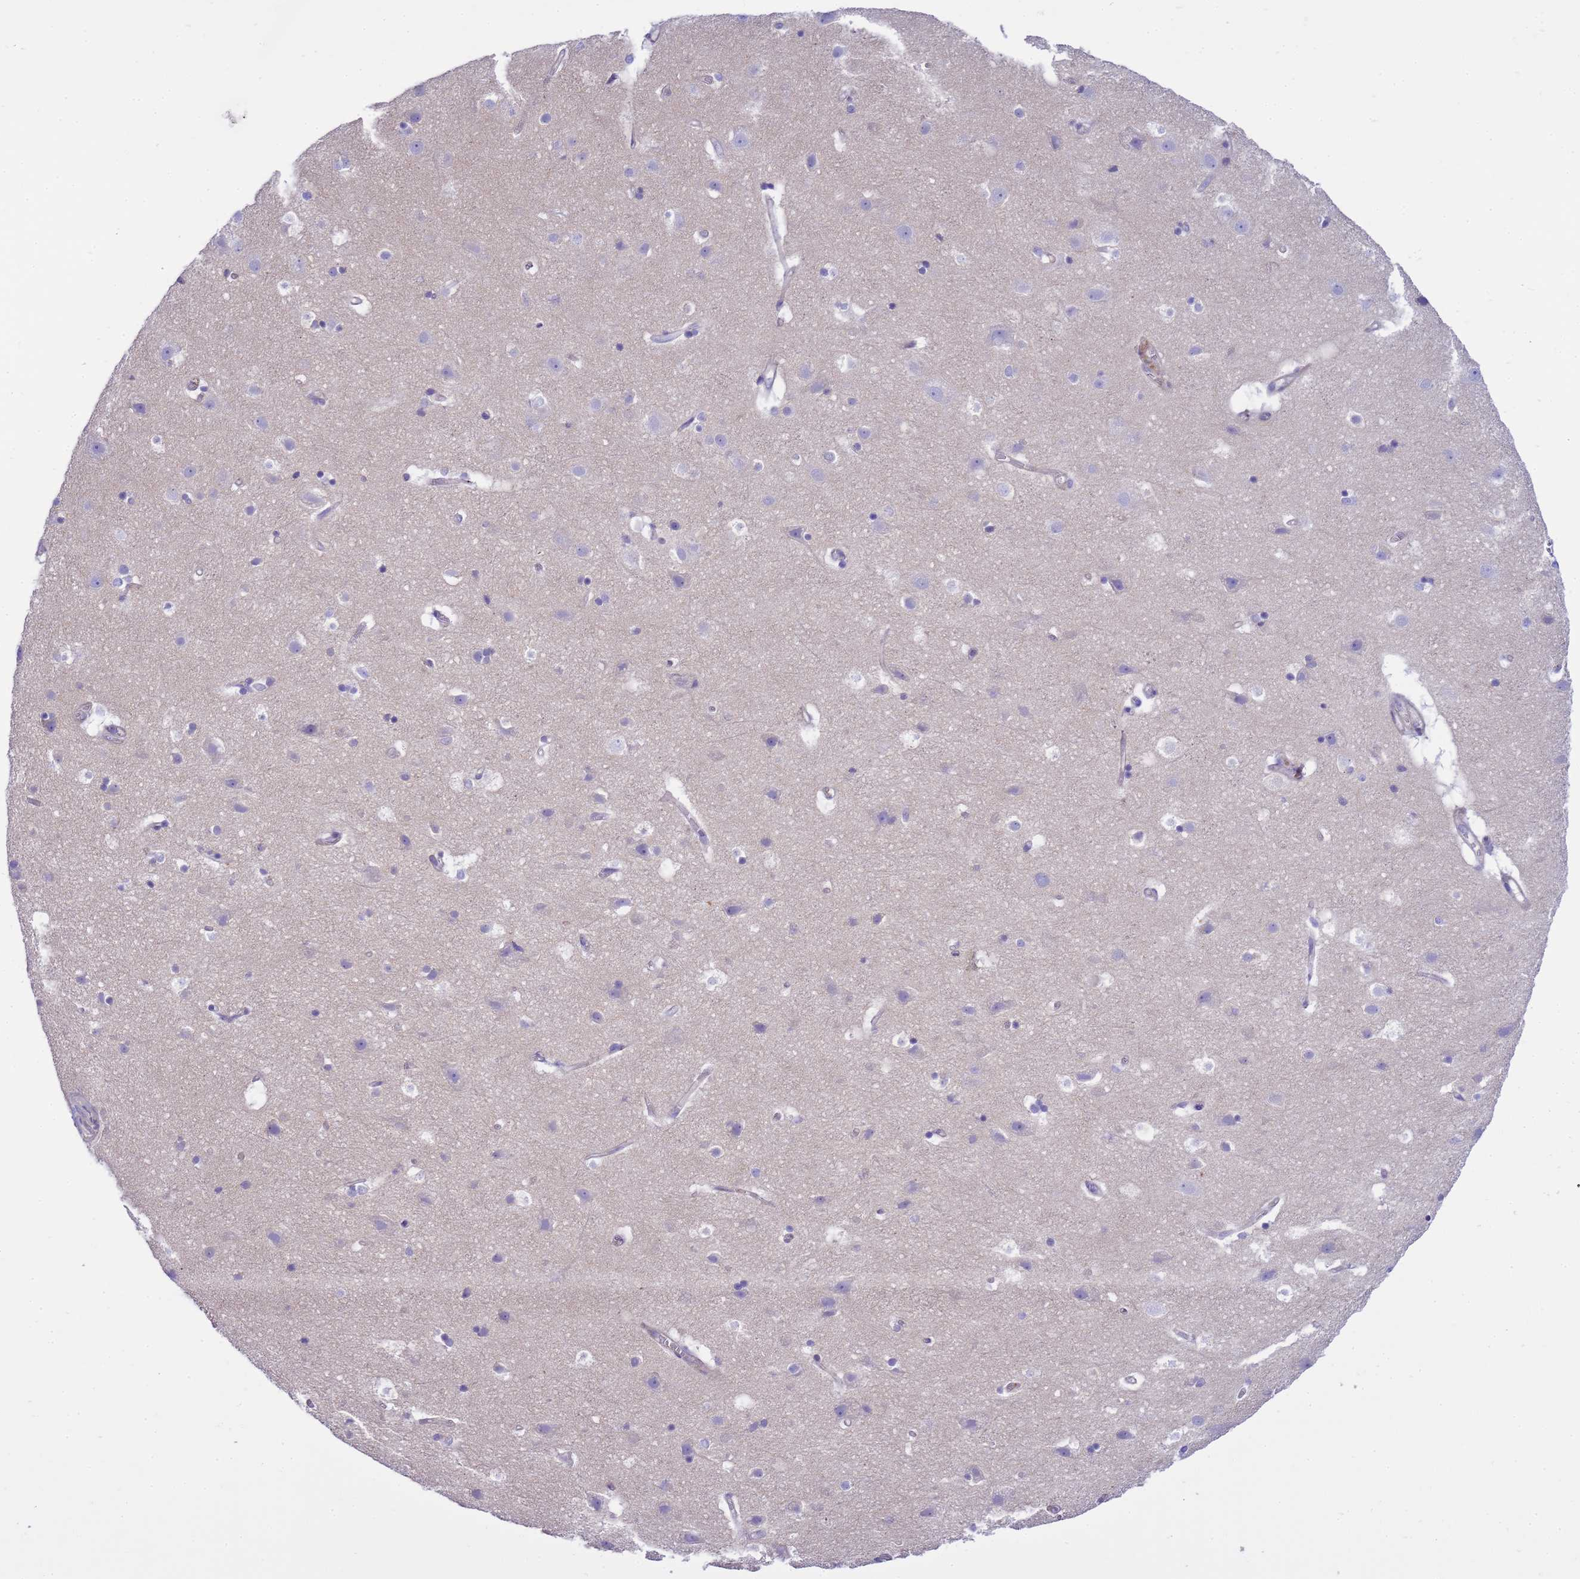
{"staining": {"intensity": "negative", "quantity": "none", "location": "none"}, "tissue": "cerebral cortex", "cell_type": "Endothelial cells", "image_type": "normal", "snomed": [{"axis": "morphology", "description": "Normal tissue, NOS"}, {"axis": "topography", "description": "Cerebral cortex"}], "caption": "Immunohistochemistry (IHC) histopathology image of unremarkable cerebral cortex: human cerebral cortex stained with DAB (3,3'-diaminobenzidine) displays no significant protein positivity in endothelial cells.", "gene": "RIPPLY2", "patient": {"sex": "male", "age": 54}}